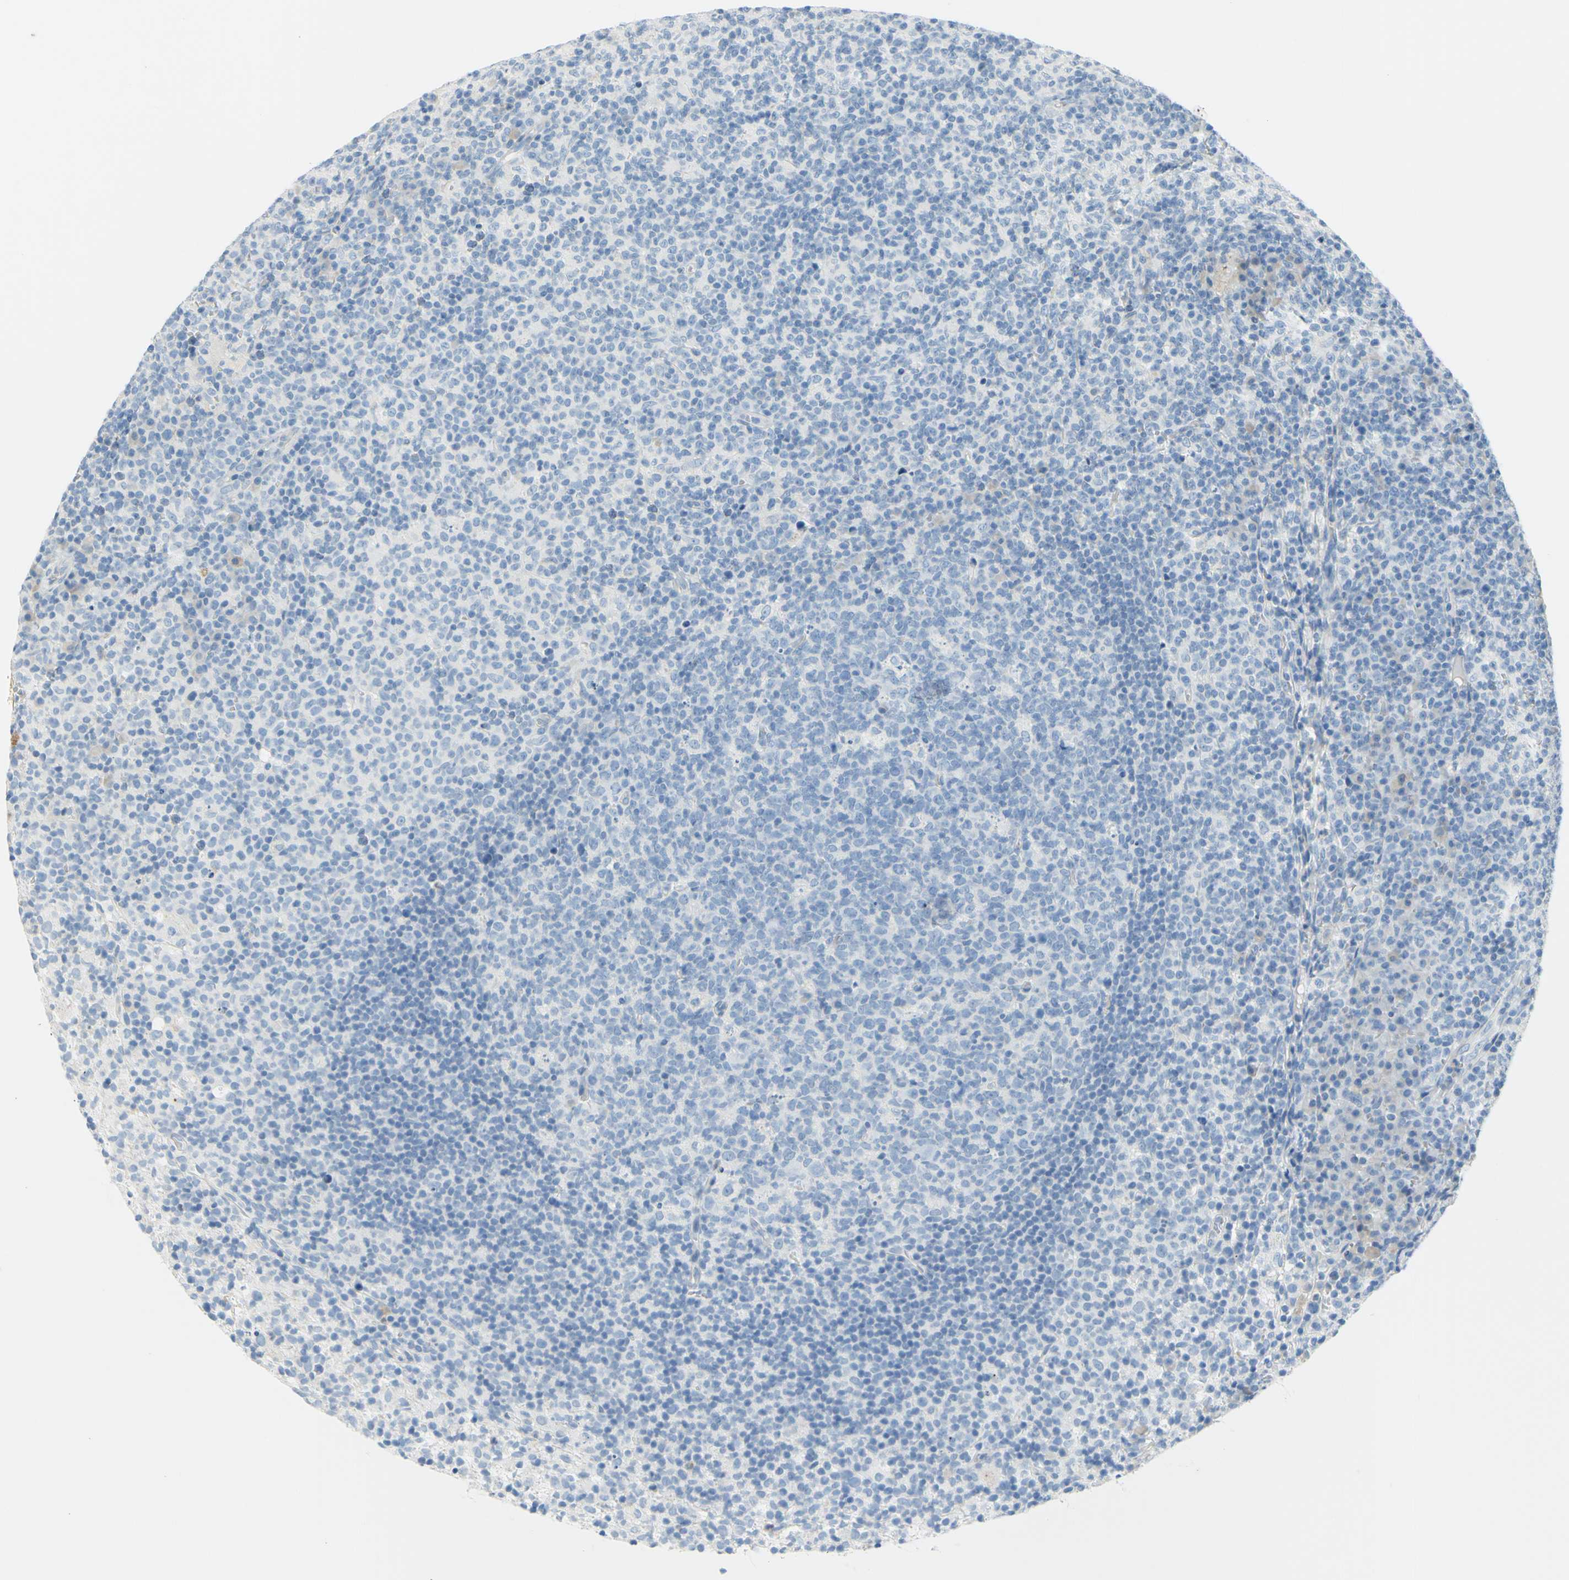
{"staining": {"intensity": "negative", "quantity": "none", "location": "none"}, "tissue": "lymph node", "cell_type": "Germinal center cells", "image_type": "normal", "snomed": [{"axis": "morphology", "description": "Normal tissue, NOS"}, {"axis": "morphology", "description": "Inflammation, NOS"}, {"axis": "topography", "description": "Lymph node"}], "caption": "A photomicrograph of lymph node stained for a protein displays no brown staining in germinal center cells.", "gene": "DCT", "patient": {"sex": "male", "age": 55}}